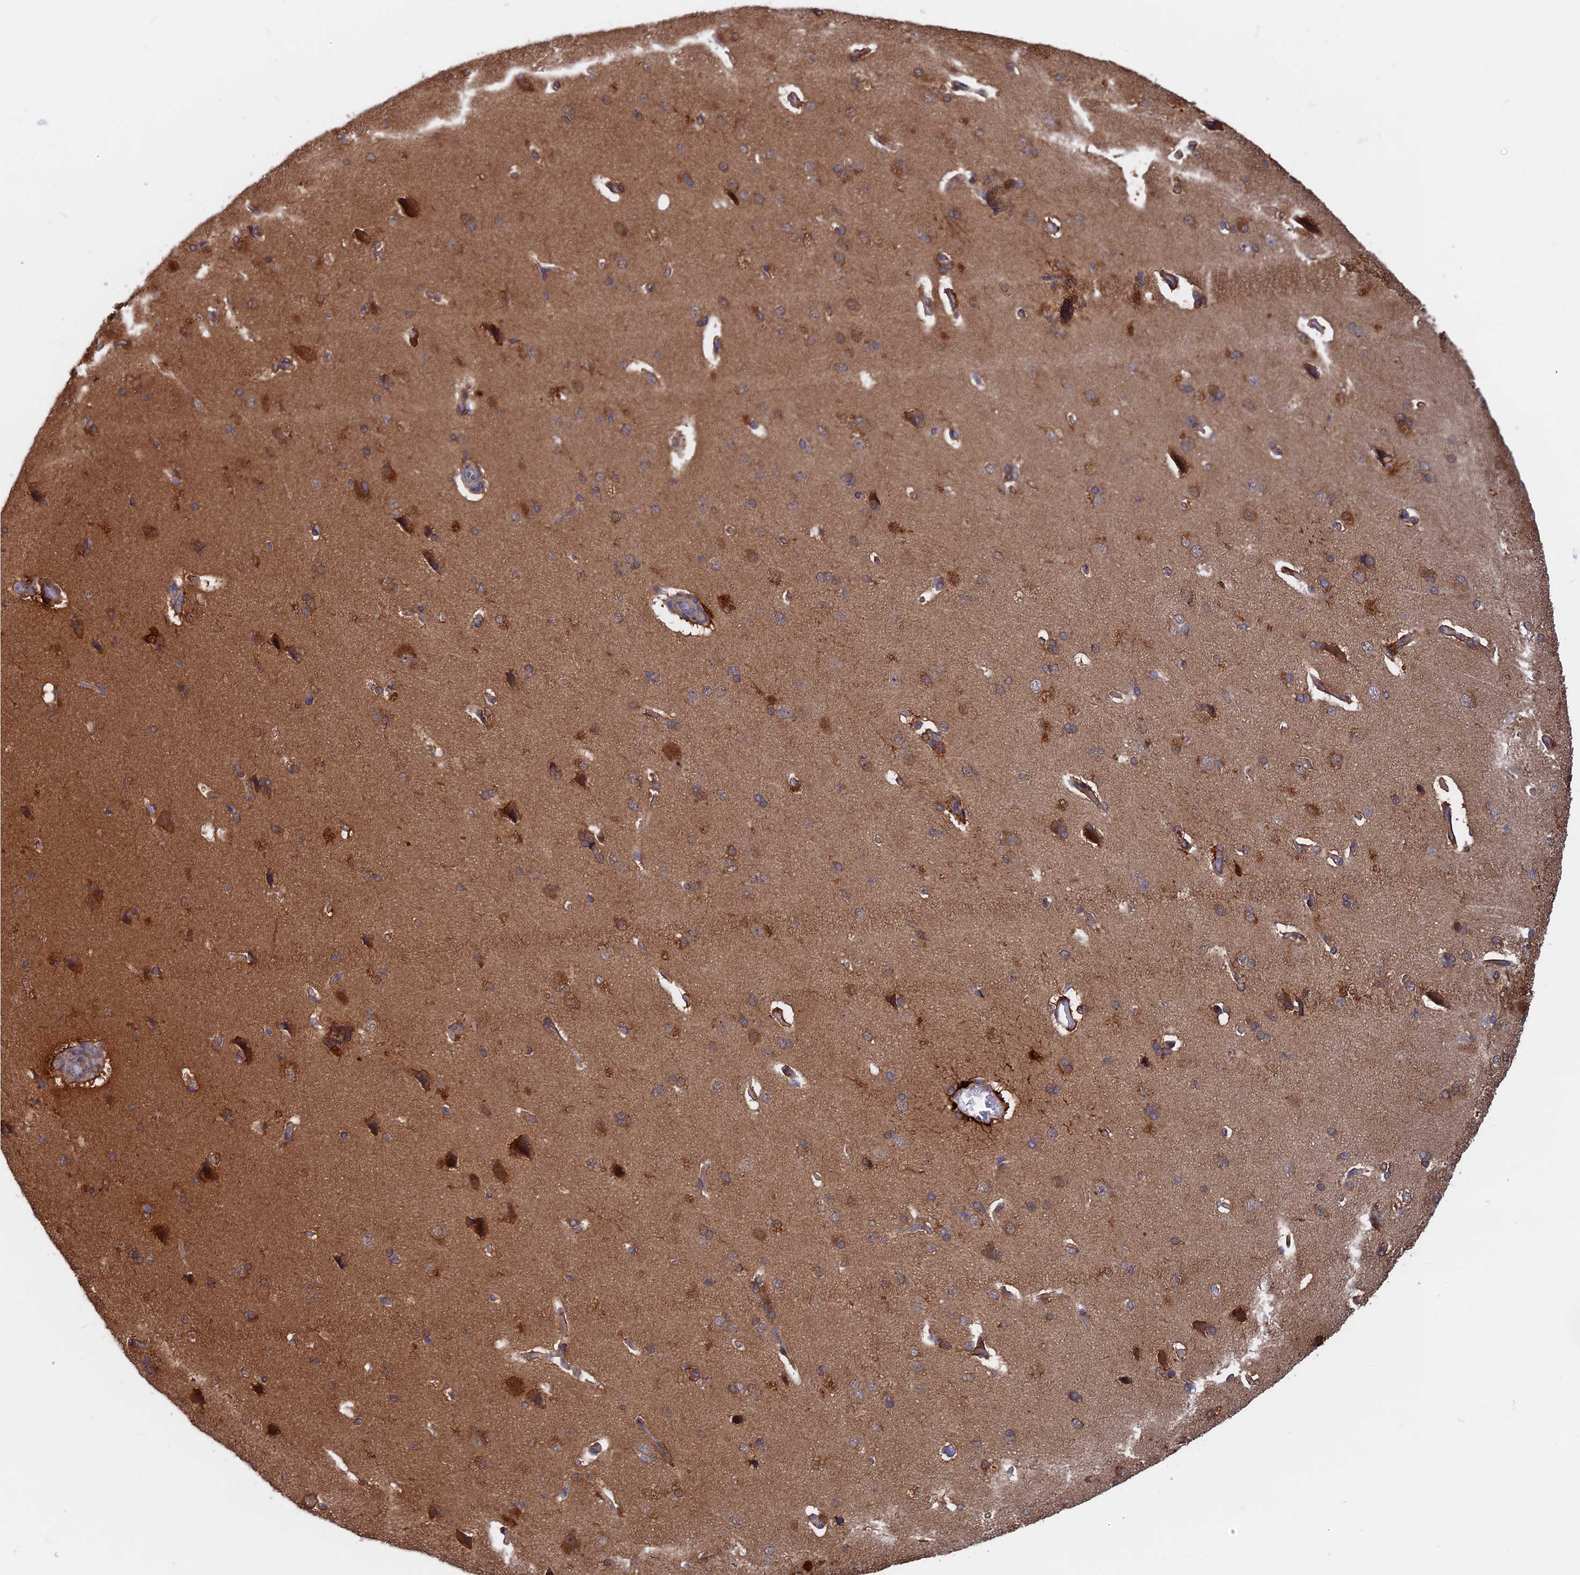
{"staining": {"intensity": "moderate", "quantity": "25%-75%", "location": "cytoplasmic/membranous"}, "tissue": "cerebral cortex", "cell_type": "Endothelial cells", "image_type": "normal", "snomed": [{"axis": "morphology", "description": "Normal tissue, NOS"}, {"axis": "topography", "description": "Cerebral cortex"}], "caption": "An image showing moderate cytoplasmic/membranous positivity in about 25%-75% of endothelial cells in normal cerebral cortex, as visualized by brown immunohistochemical staining.", "gene": "BLVRA", "patient": {"sex": "male", "age": 62}}